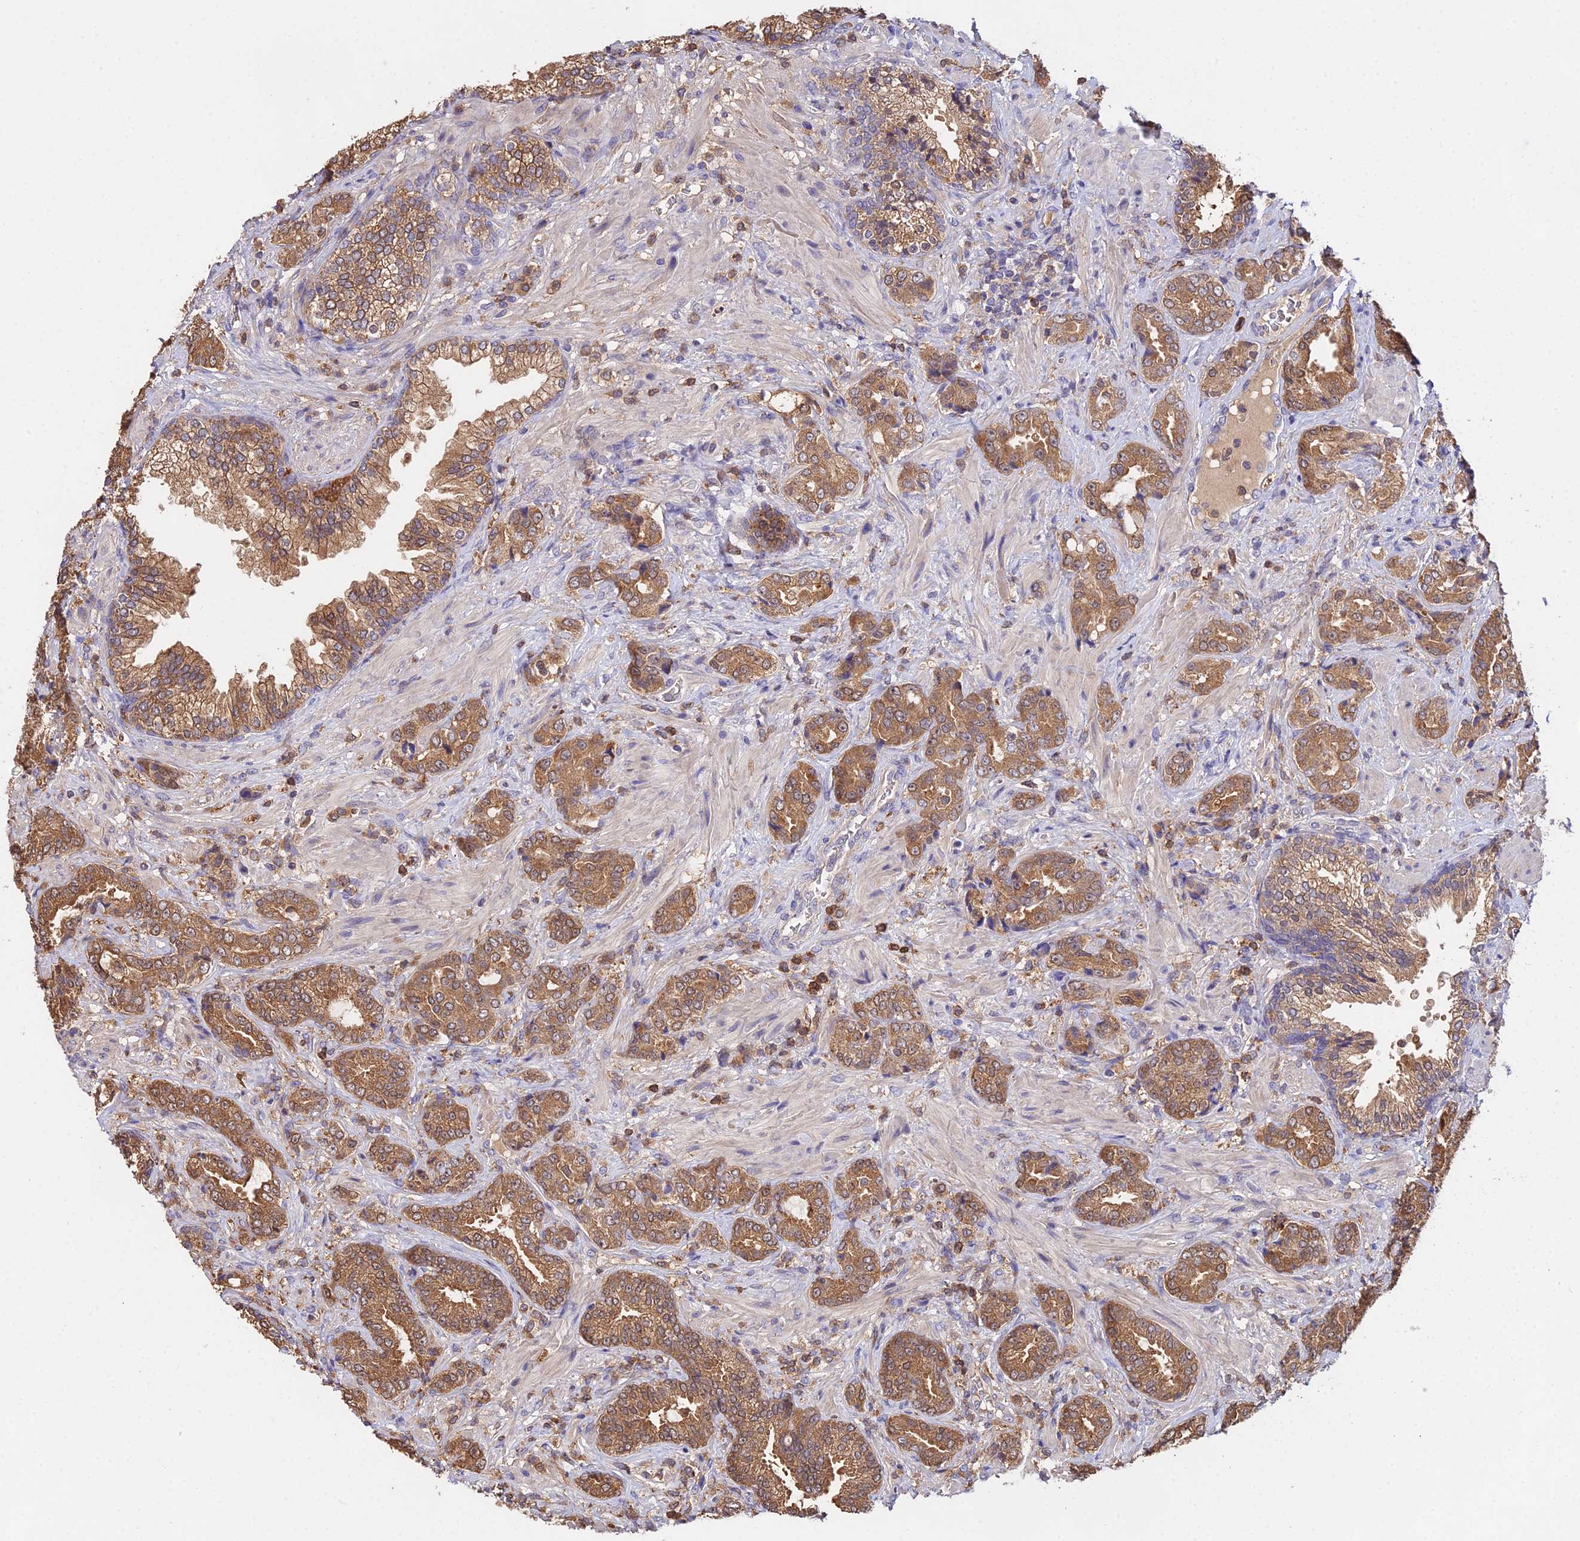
{"staining": {"intensity": "moderate", "quantity": ">75%", "location": "cytoplasmic/membranous"}, "tissue": "prostate cancer", "cell_type": "Tumor cells", "image_type": "cancer", "snomed": [{"axis": "morphology", "description": "Adenocarcinoma, High grade"}, {"axis": "topography", "description": "Prostate"}], "caption": "About >75% of tumor cells in adenocarcinoma (high-grade) (prostate) show moderate cytoplasmic/membranous protein expression as visualized by brown immunohistochemical staining.", "gene": "FBP1", "patient": {"sex": "male", "age": 71}}